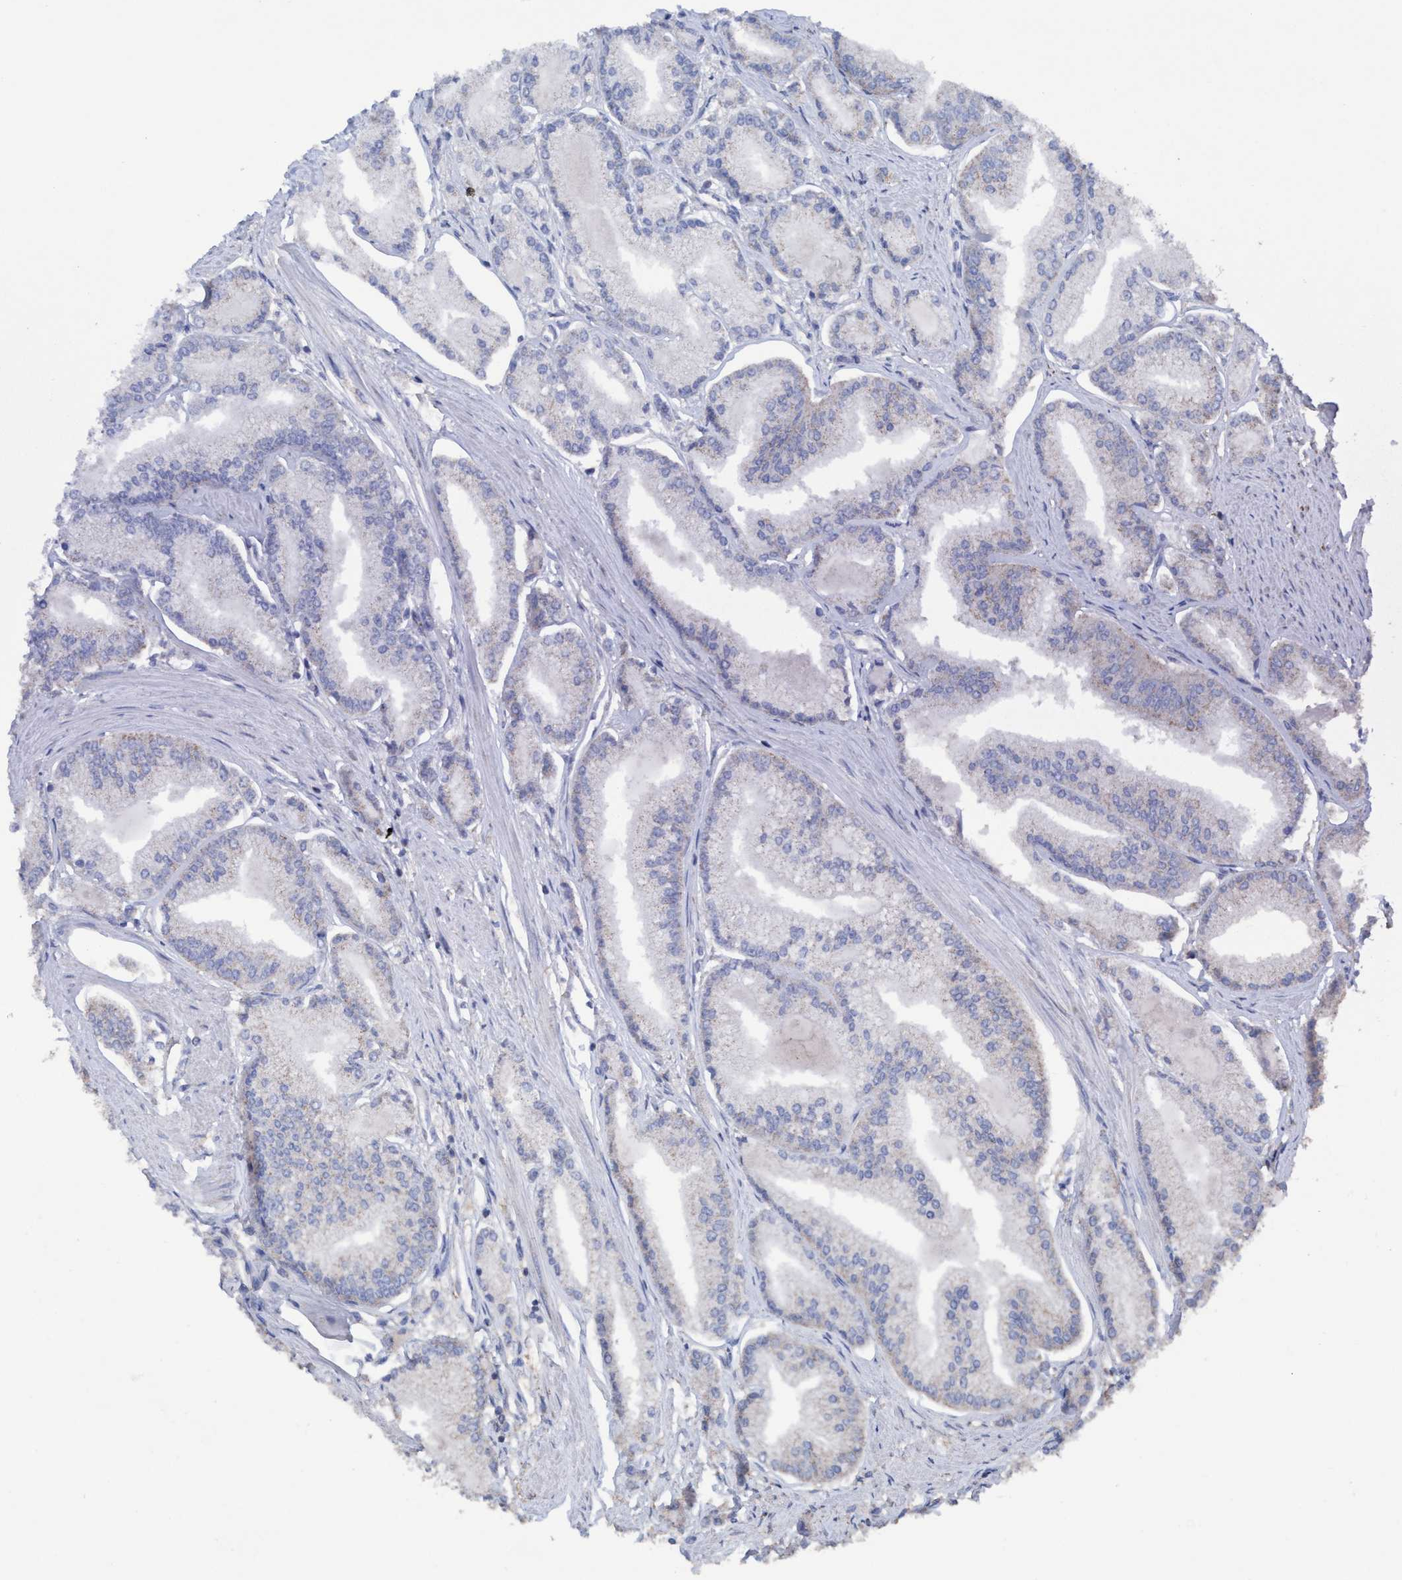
{"staining": {"intensity": "negative", "quantity": "none", "location": "none"}, "tissue": "prostate cancer", "cell_type": "Tumor cells", "image_type": "cancer", "snomed": [{"axis": "morphology", "description": "Adenocarcinoma, Low grade"}, {"axis": "topography", "description": "Prostate"}], "caption": "Protein analysis of prostate low-grade adenocarcinoma shows no significant positivity in tumor cells.", "gene": "RSAD1", "patient": {"sex": "male", "age": 52}}